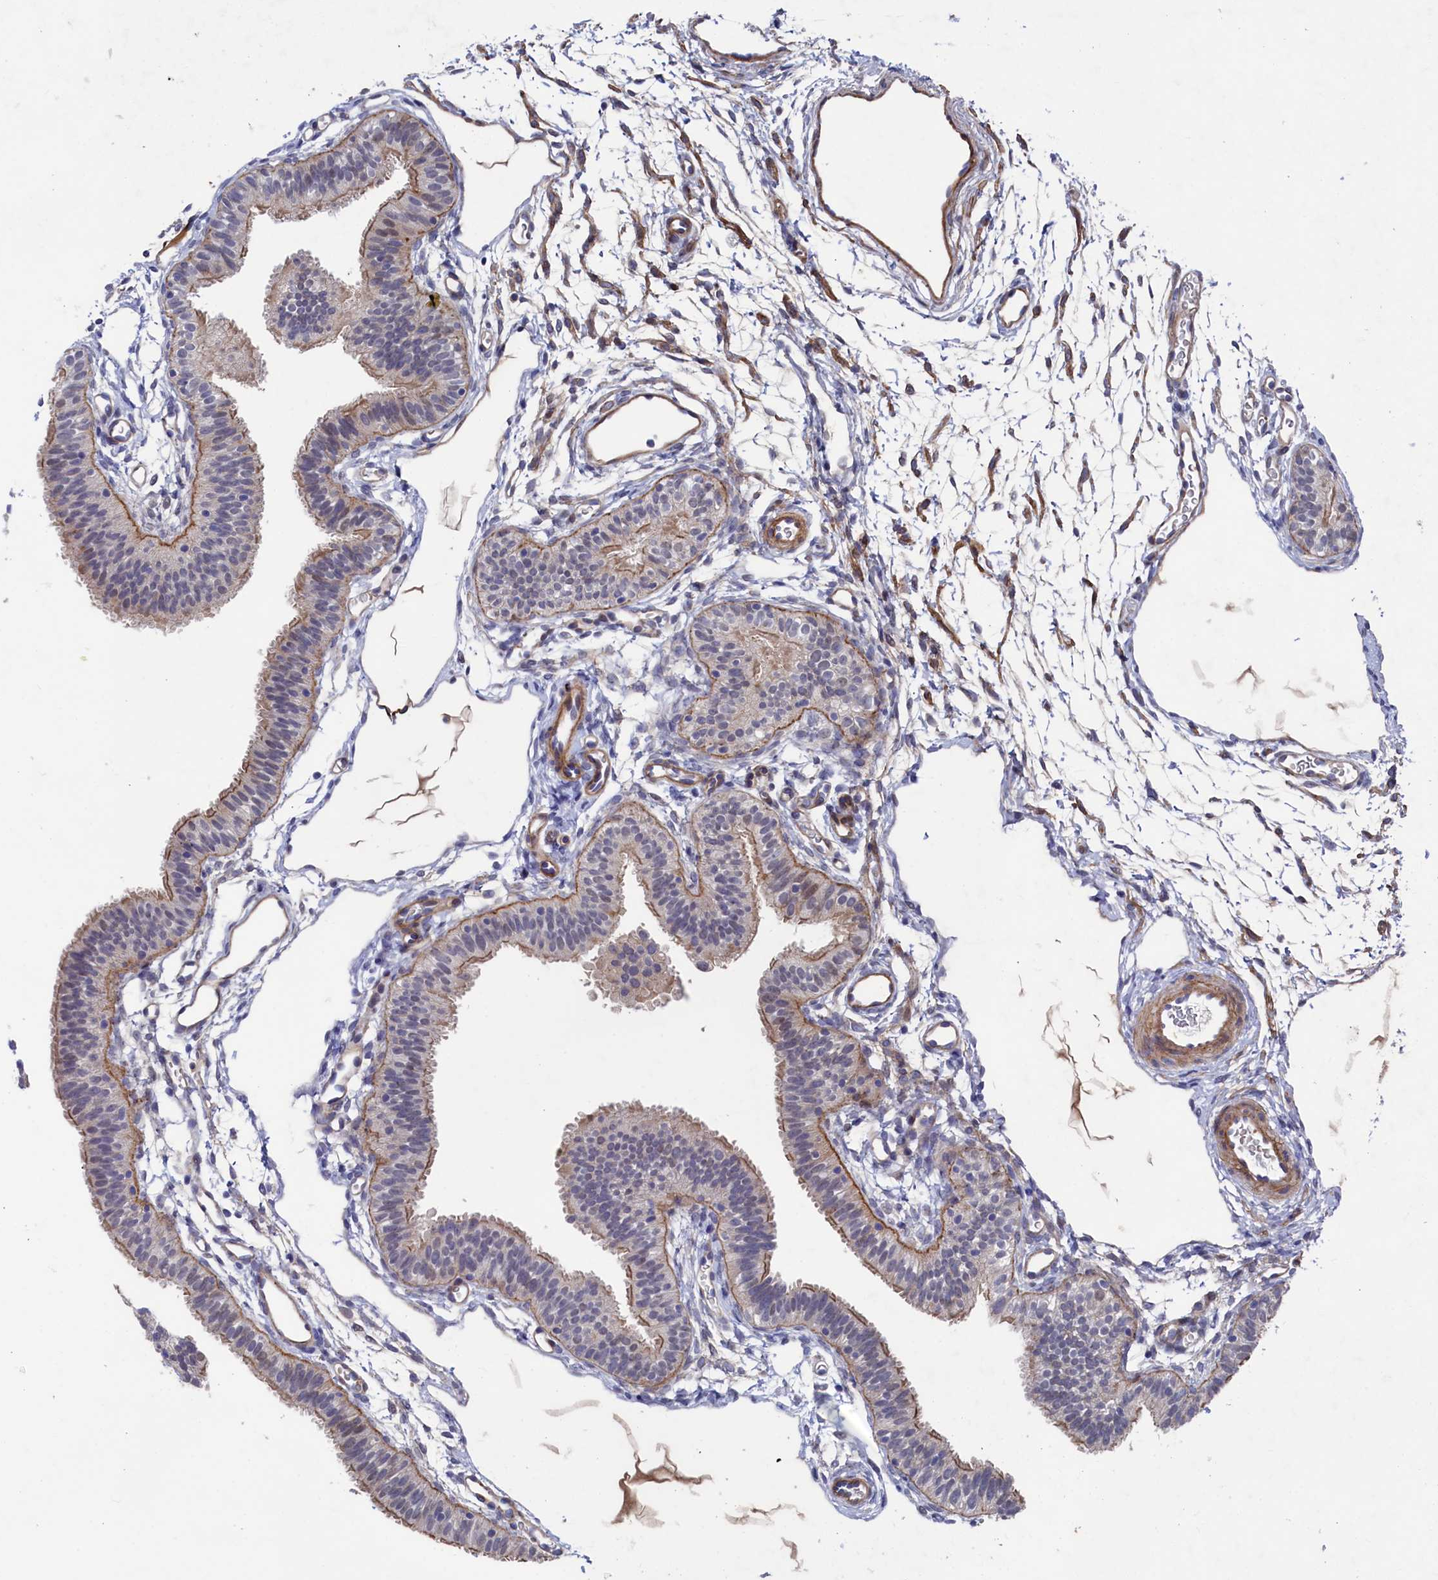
{"staining": {"intensity": "moderate", "quantity": "<25%", "location": "cytoplasmic/membranous"}, "tissue": "fallopian tube", "cell_type": "Glandular cells", "image_type": "normal", "snomed": [{"axis": "morphology", "description": "Normal tissue, NOS"}, {"axis": "topography", "description": "Fallopian tube"}], "caption": "Glandular cells display low levels of moderate cytoplasmic/membranous positivity in approximately <25% of cells in normal human fallopian tube.", "gene": "ZNF891", "patient": {"sex": "female", "age": 35}}